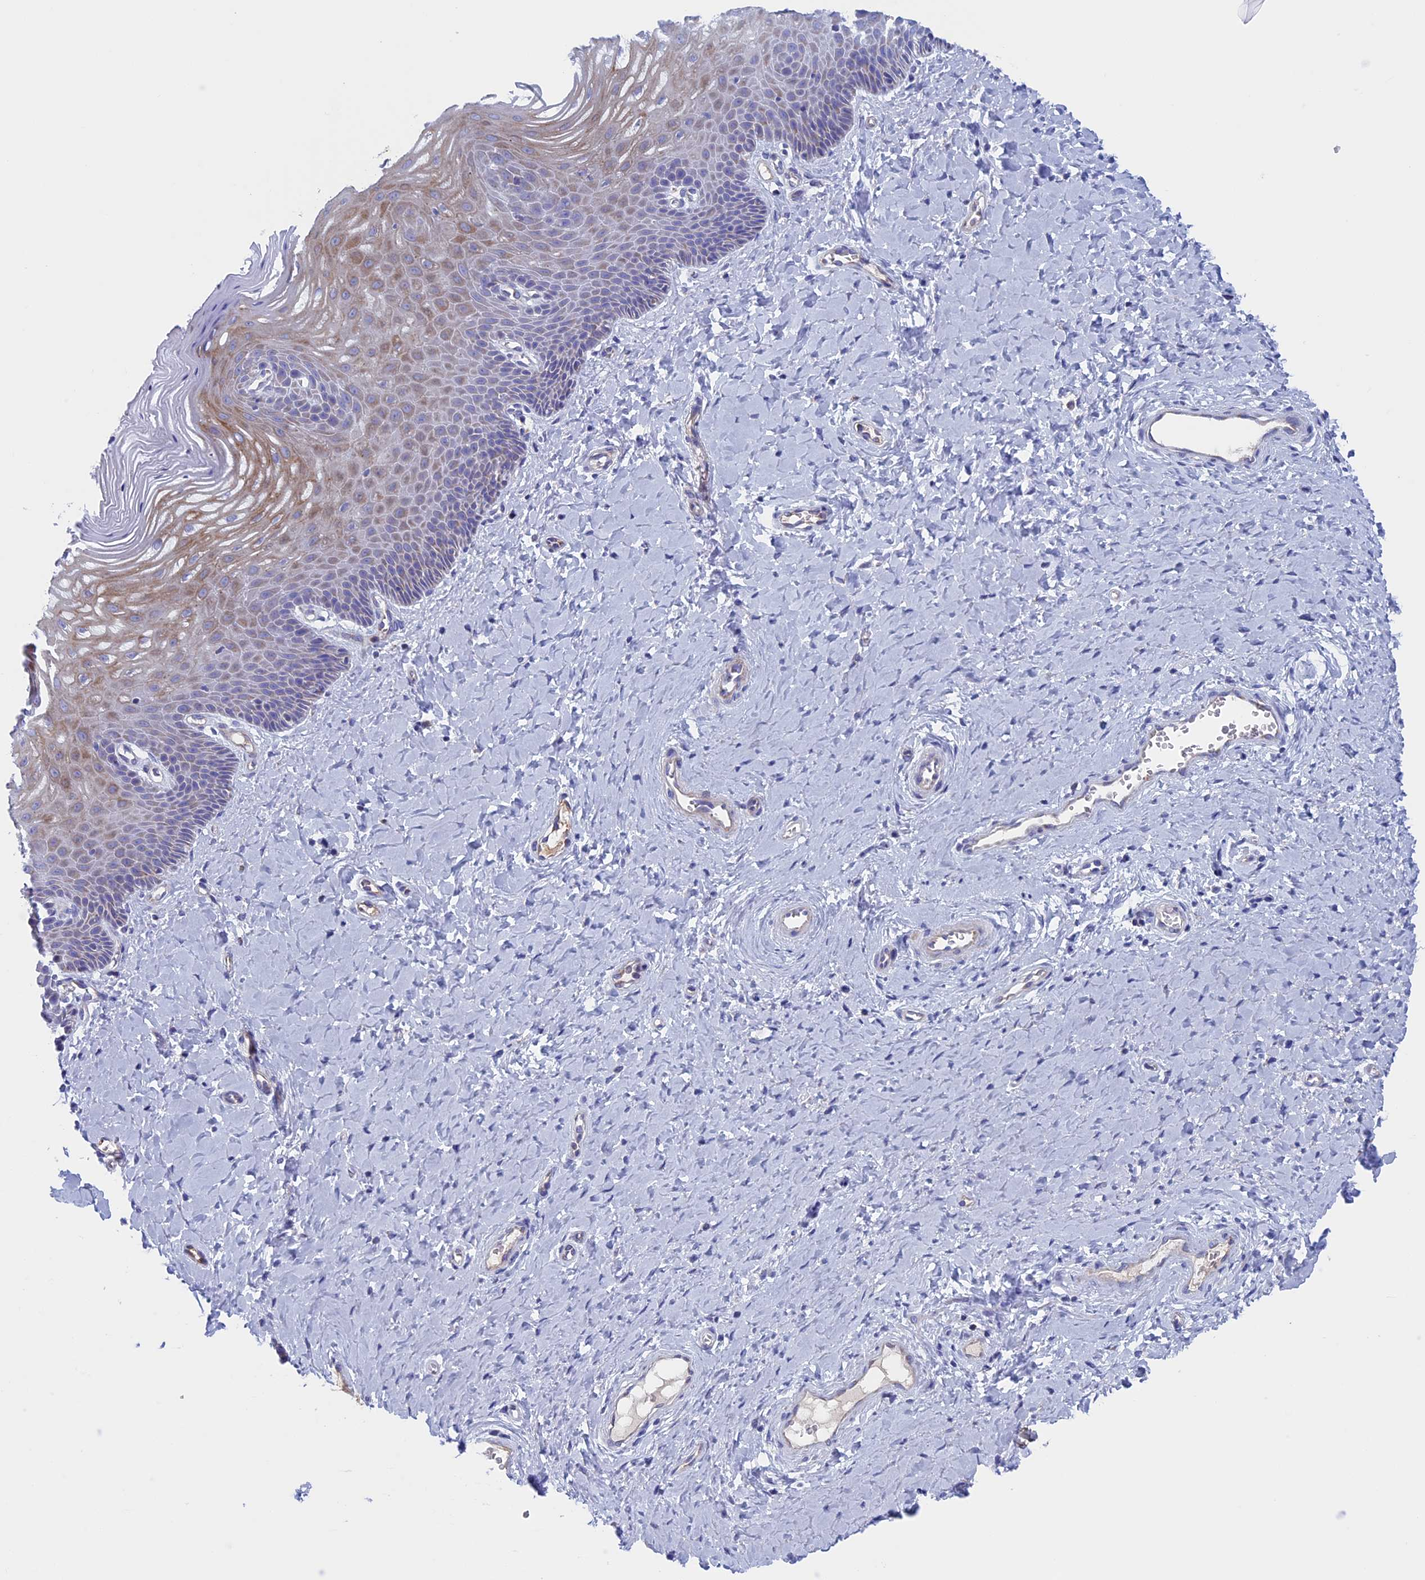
{"staining": {"intensity": "moderate", "quantity": "<25%", "location": "cytoplasmic/membranous"}, "tissue": "vagina", "cell_type": "Squamous epithelial cells", "image_type": "normal", "snomed": [{"axis": "morphology", "description": "Normal tissue, NOS"}, {"axis": "topography", "description": "Vagina"}], "caption": "Protein analysis of normal vagina demonstrates moderate cytoplasmic/membranous staining in approximately <25% of squamous epithelial cells.", "gene": "NDUFB9", "patient": {"sex": "female", "age": 65}}